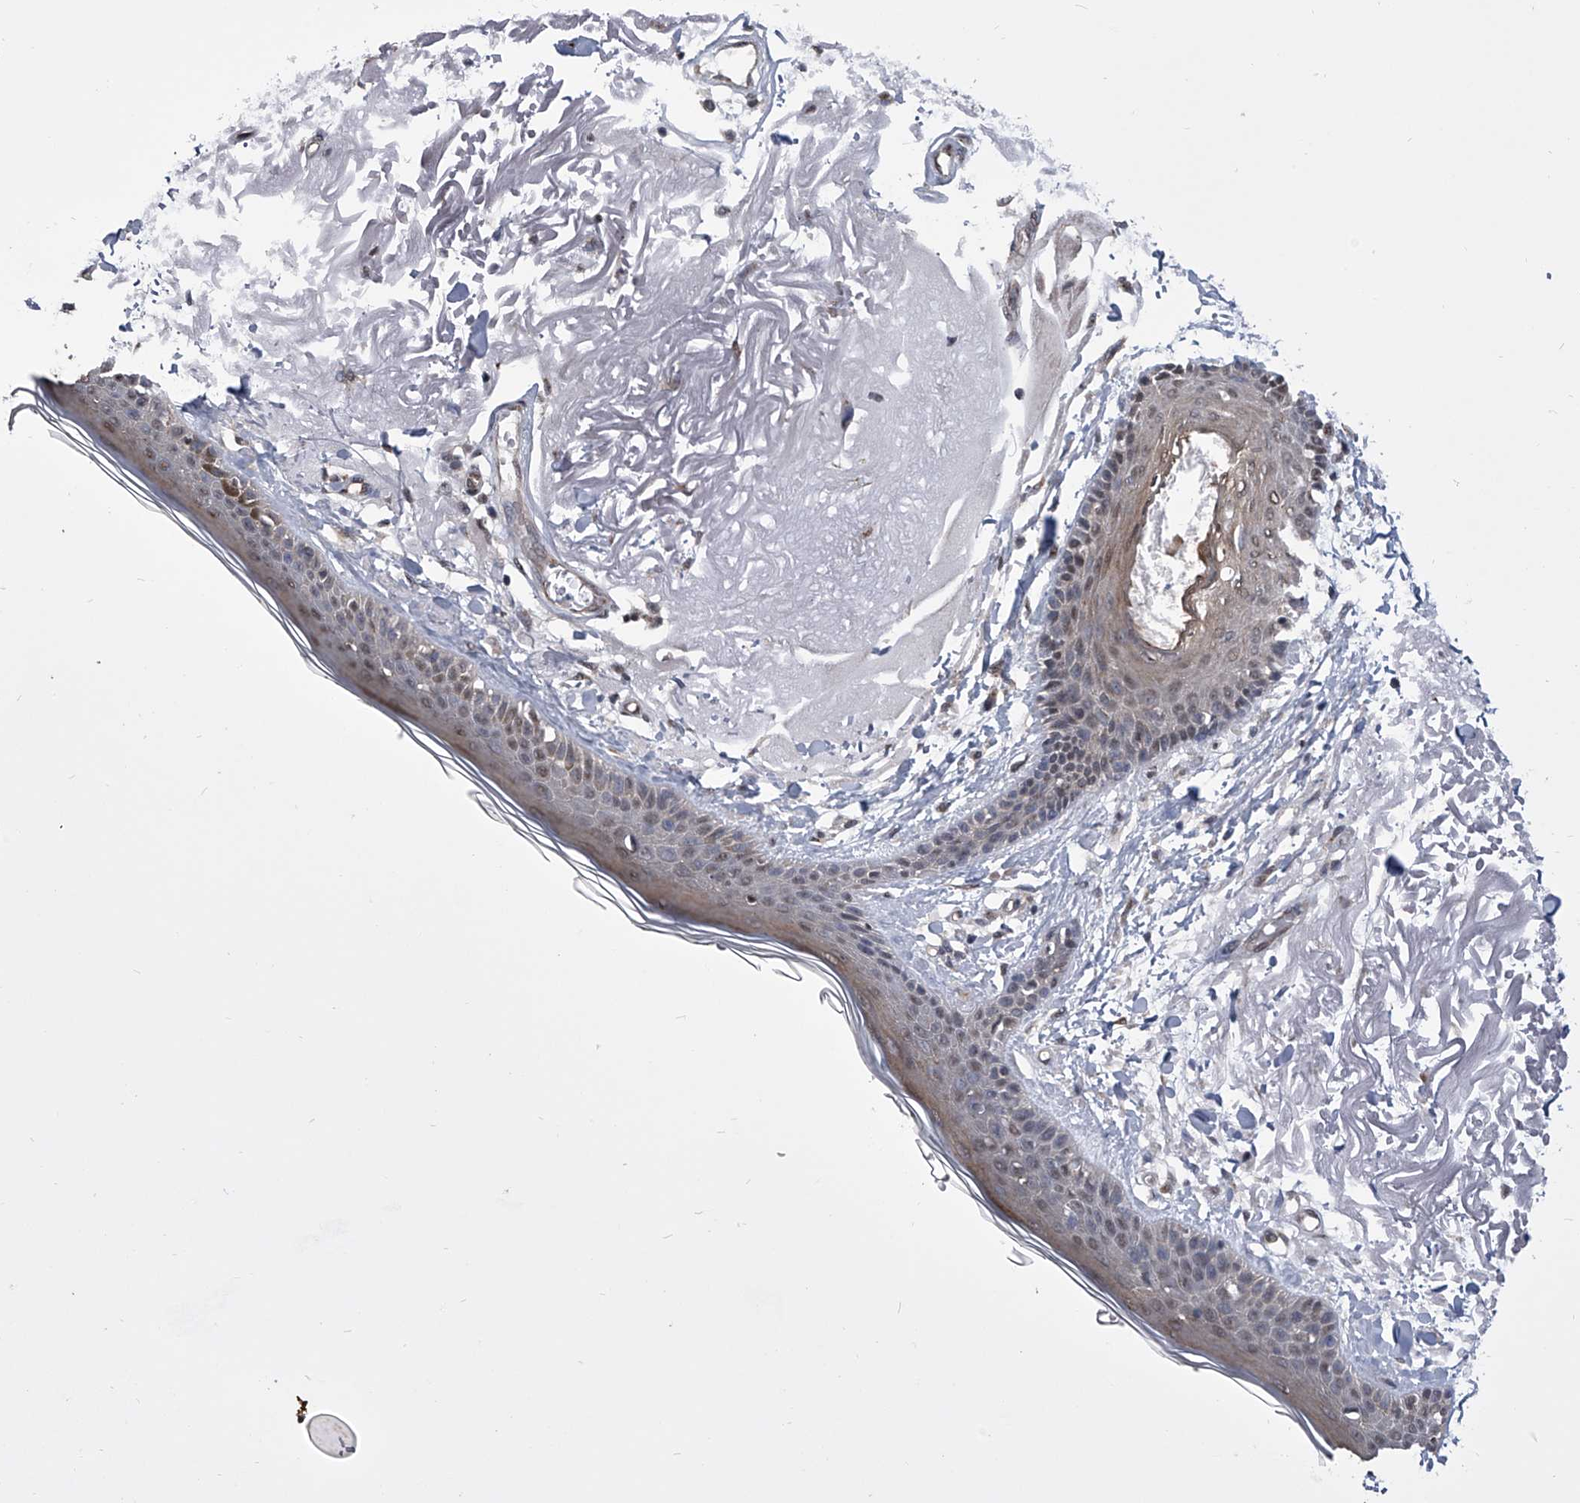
{"staining": {"intensity": "weak", "quantity": ">75%", "location": "nuclear"}, "tissue": "skin", "cell_type": "Fibroblasts", "image_type": "normal", "snomed": [{"axis": "morphology", "description": "Normal tissue, NOS"}, {"axis": "topography", "description": "Skin"}, {"axis": "topography", "description": "Skeletal muscle"}], "caption": "This photomicrograph shows normal skin stained with immunohistochemistry (IHC) to label a protein in brown. The nuclear of fibroblasts show weak positivity for the protein. Nuclei are counter-stained blue.", "gene": "ZNF76", "patient": {"sex": "male", "age": 83}}